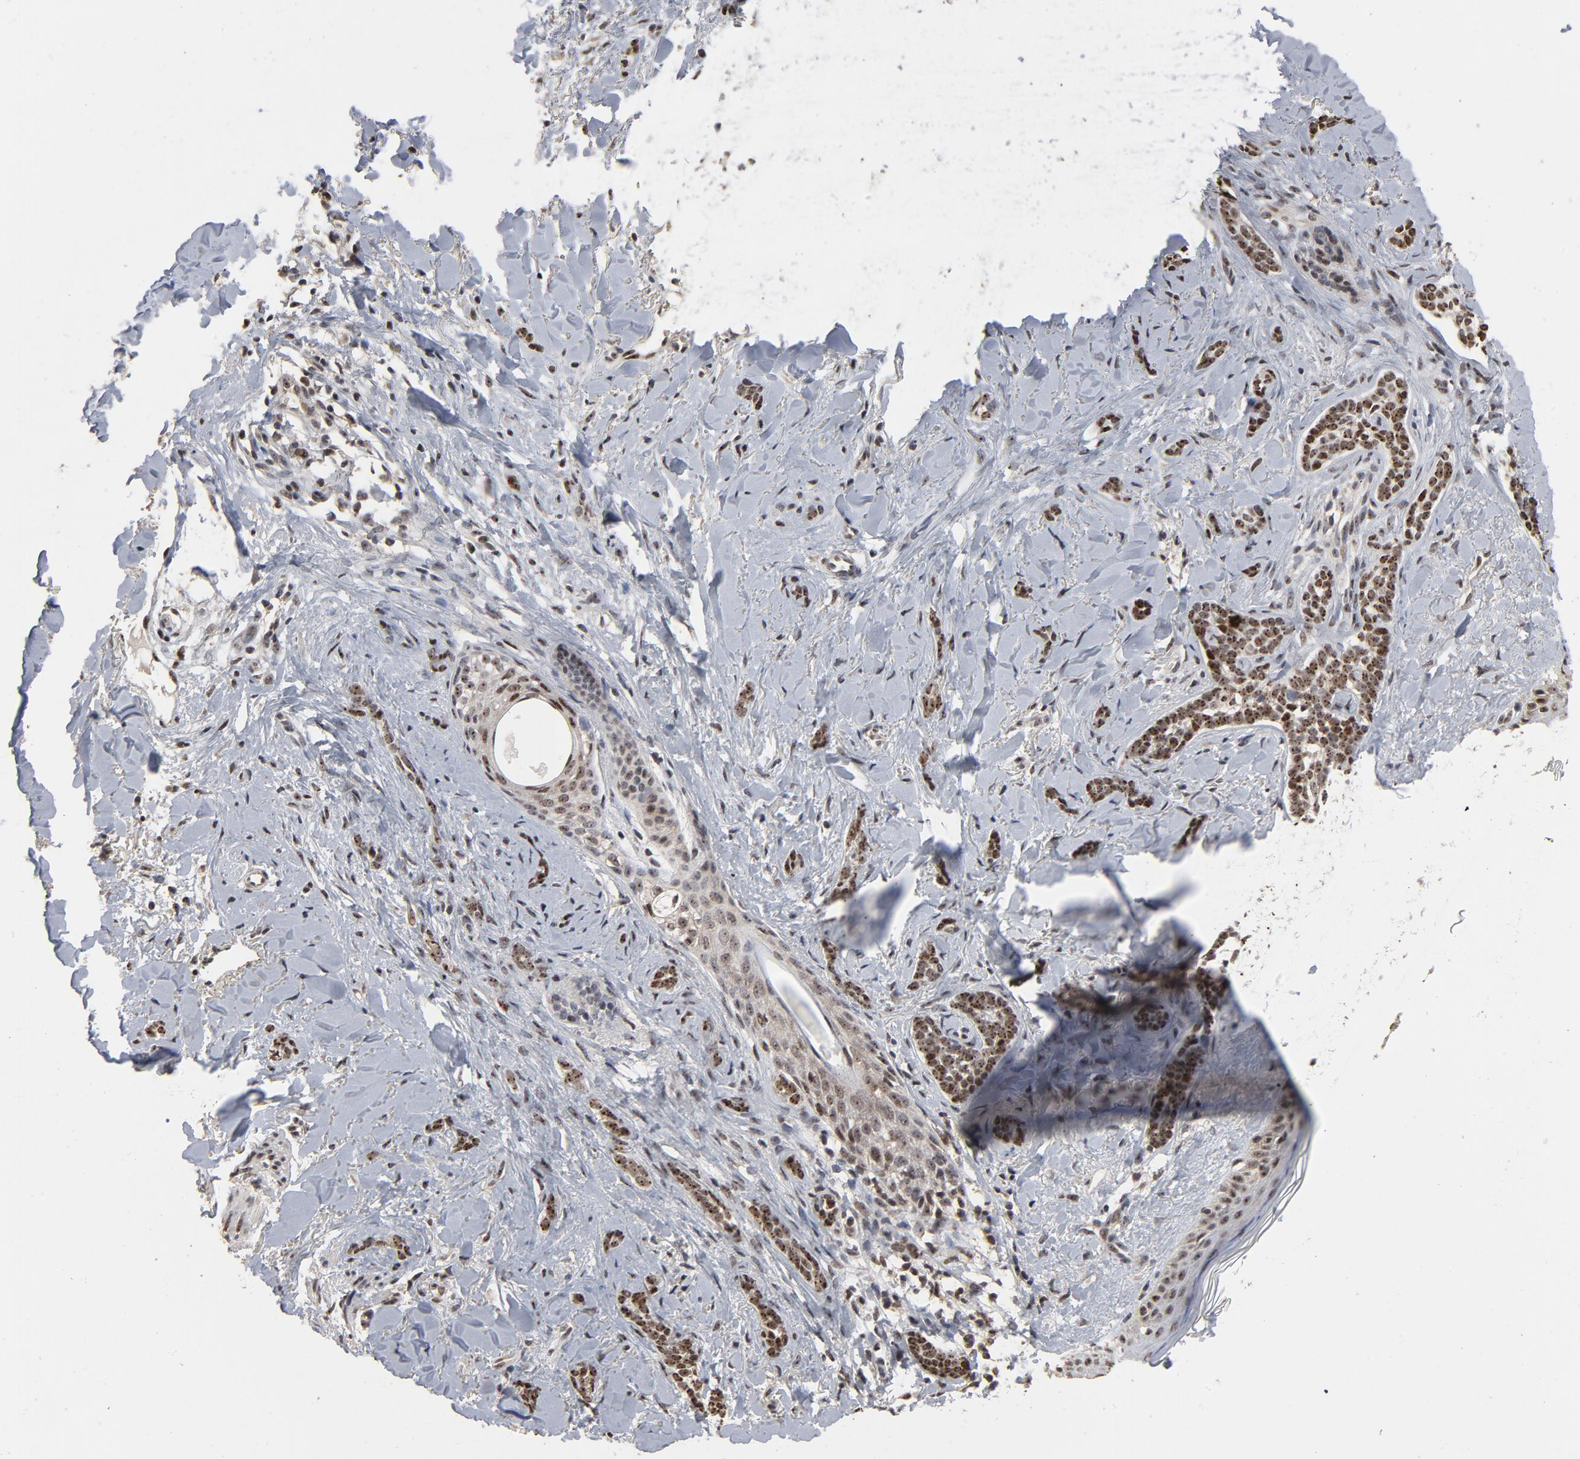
{"staining": {"intensity": "moderate", "quantity": ">75%", "location": "nuclear"}, "tissue": "skin cancer", "cell_type": "Tumor cells", "image_type": "cancer", "snomed": [{"axis": "morphology", "description": "Basal cell carcinoma"}, {"axis": "topography", "description": "Skin"}], "caption": "Moderate nuclear staining for a protein is present in approximately >75% of tumor cells of skin cancer using immunohistochemistry.", "gene": "TP53RK", "patient": {"sex": "female", "age": 37}}